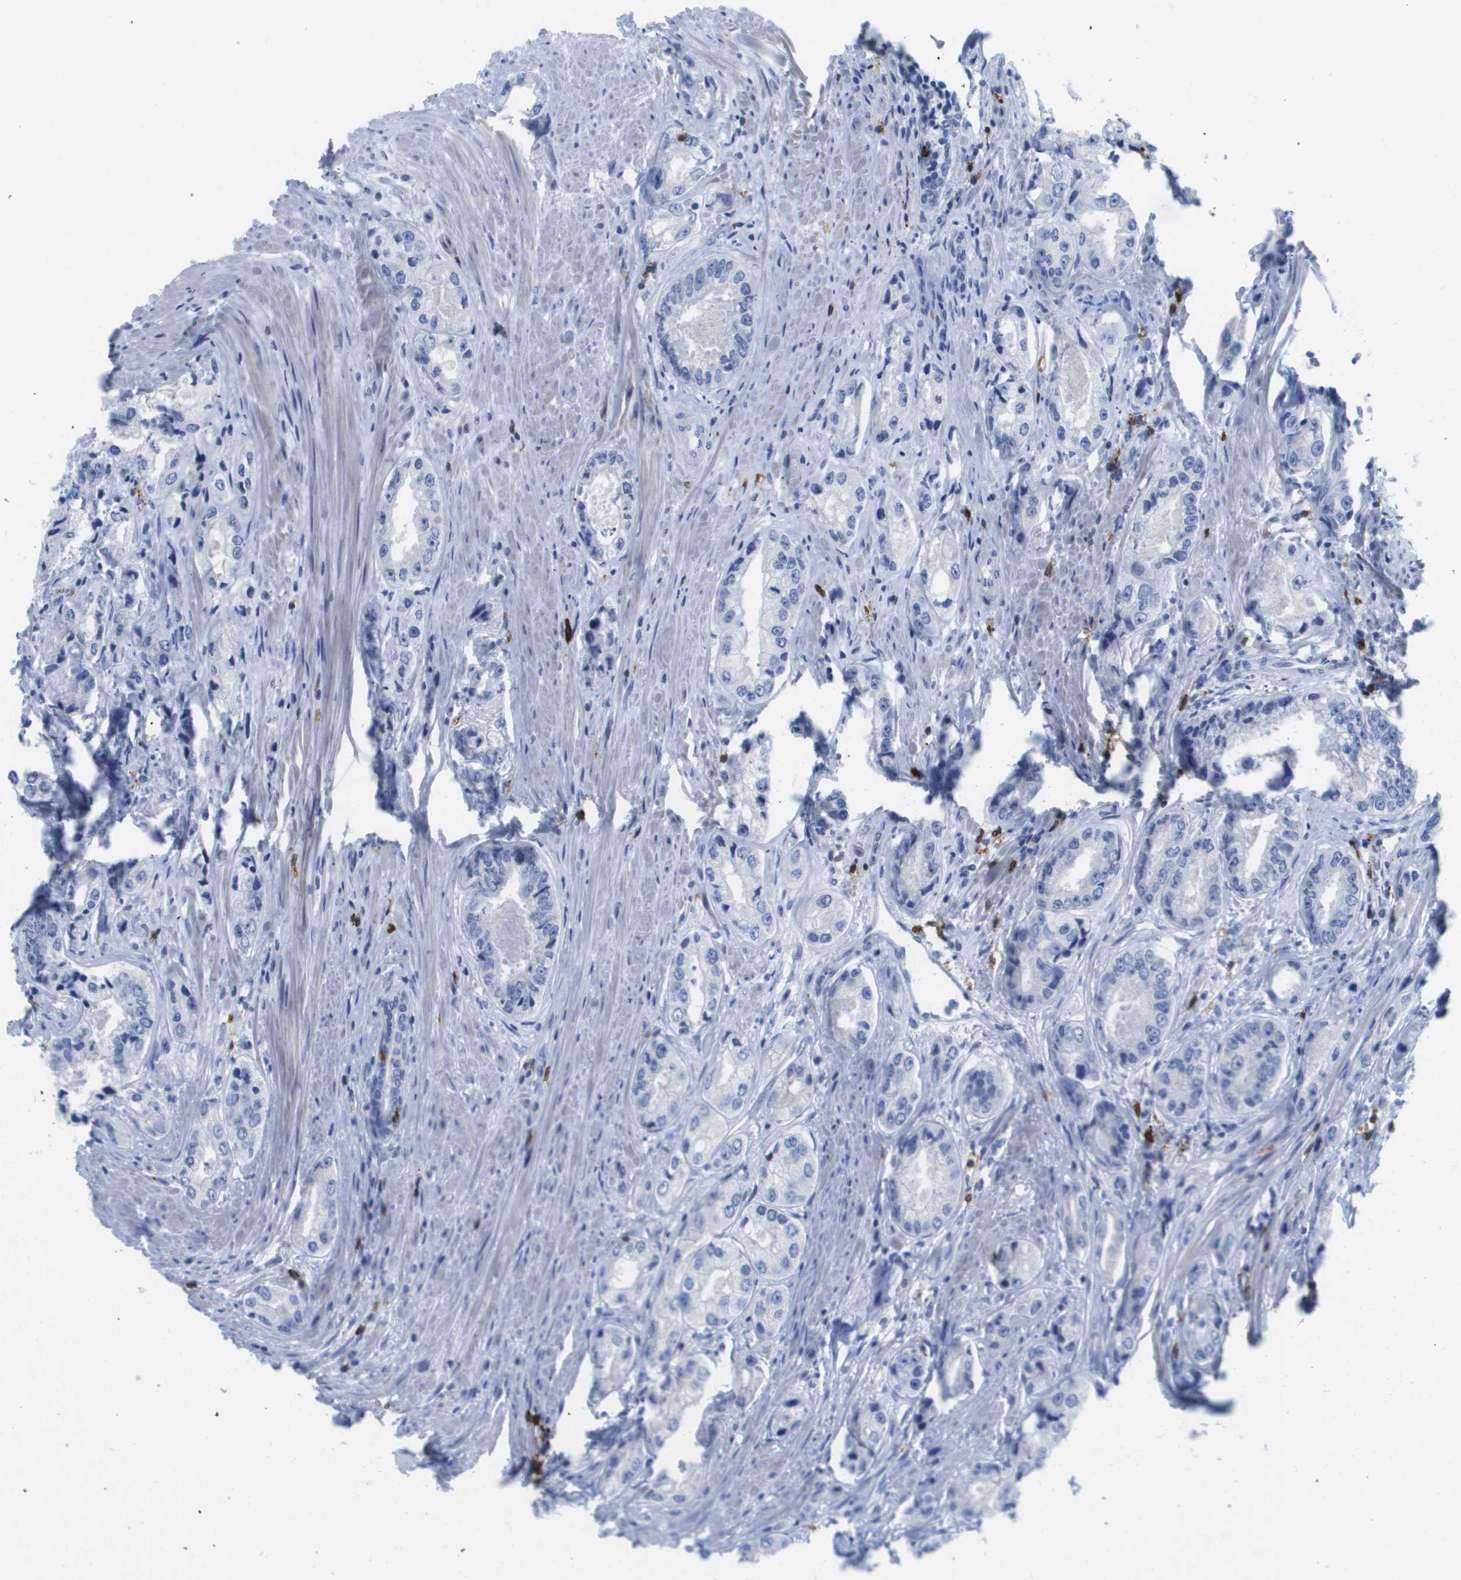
{"staining": {"intensity": "negative", "quantity": "none", "location": "none"}, "tissue": "prostate cancer", "cell_type": "Tumor cells", "image_type": "cancer", "snomed": [{"axis": "morphology", "description": "Adenocarcinoma, High grade"}, {"axis": "topography", "description": "Prostate"}], "caption": "Protein analysis of prostate cancer (high-grade adenocarcinoma) exhibits no significant expression in tumor cells.", "gene": "MS4A1", "patient": {"sex": "male", "age": 61}}